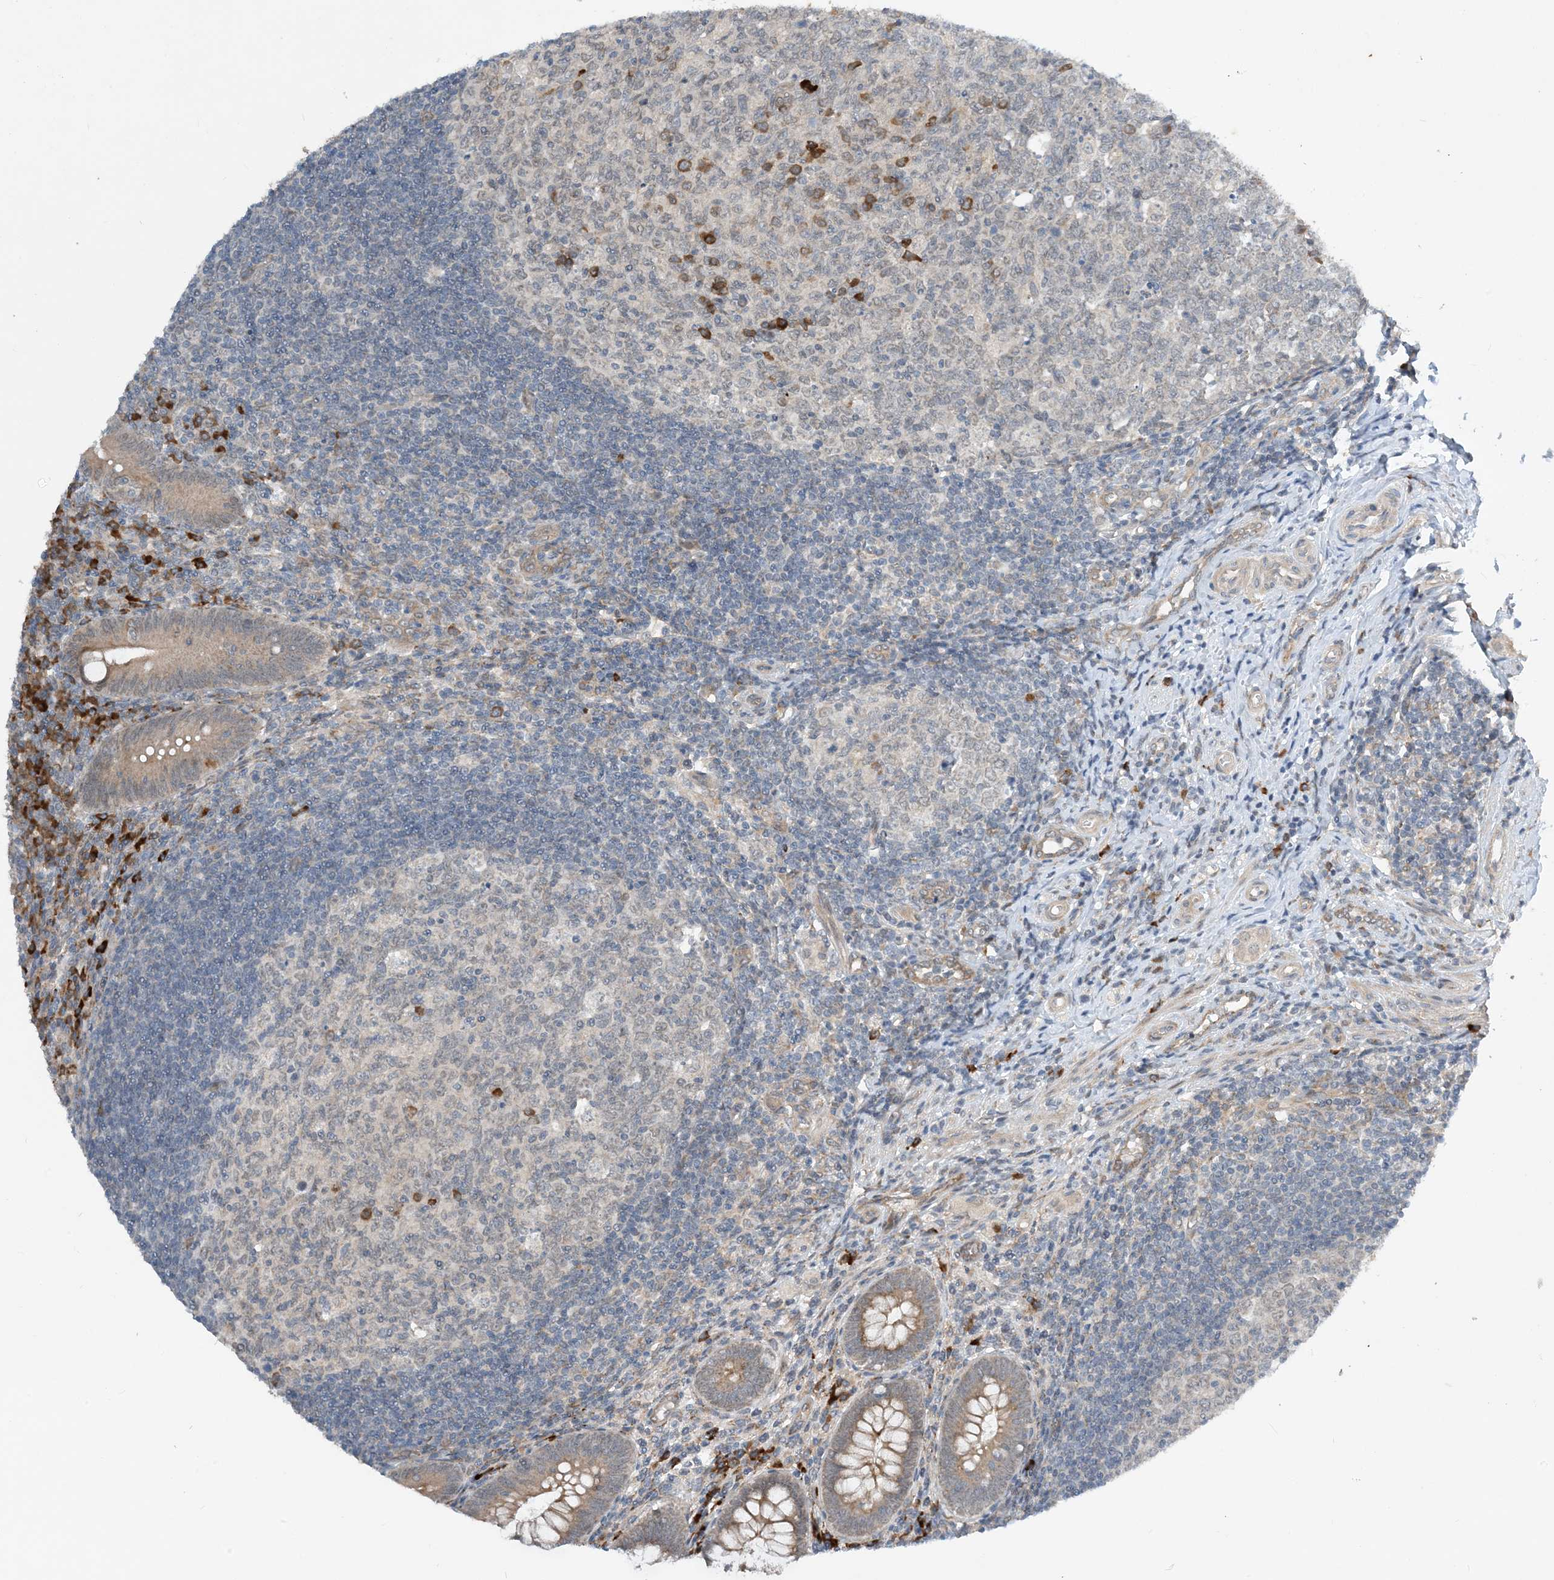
{"staining": {"intensity": "moderate", "quantity": ">75%", "location": "cytoplasmic/membranous"}, "tissue": "appendix", "cell_type": "Glandular cells", "image_type": "normal", "snomed": [{"axis": "morphology", "description": "Normal tissue, NOS"}, {"axis": "topography", "description": "Appendix"}], "caption": "An image showing moderate cytoplasmic/membranous expression in approximately >75% of glandular cells in normal appendix, as visualized by brown immunohistochemical staining.", "gene": "PHOSPHO2", "patient": {"sex": "male", "age": 14}}